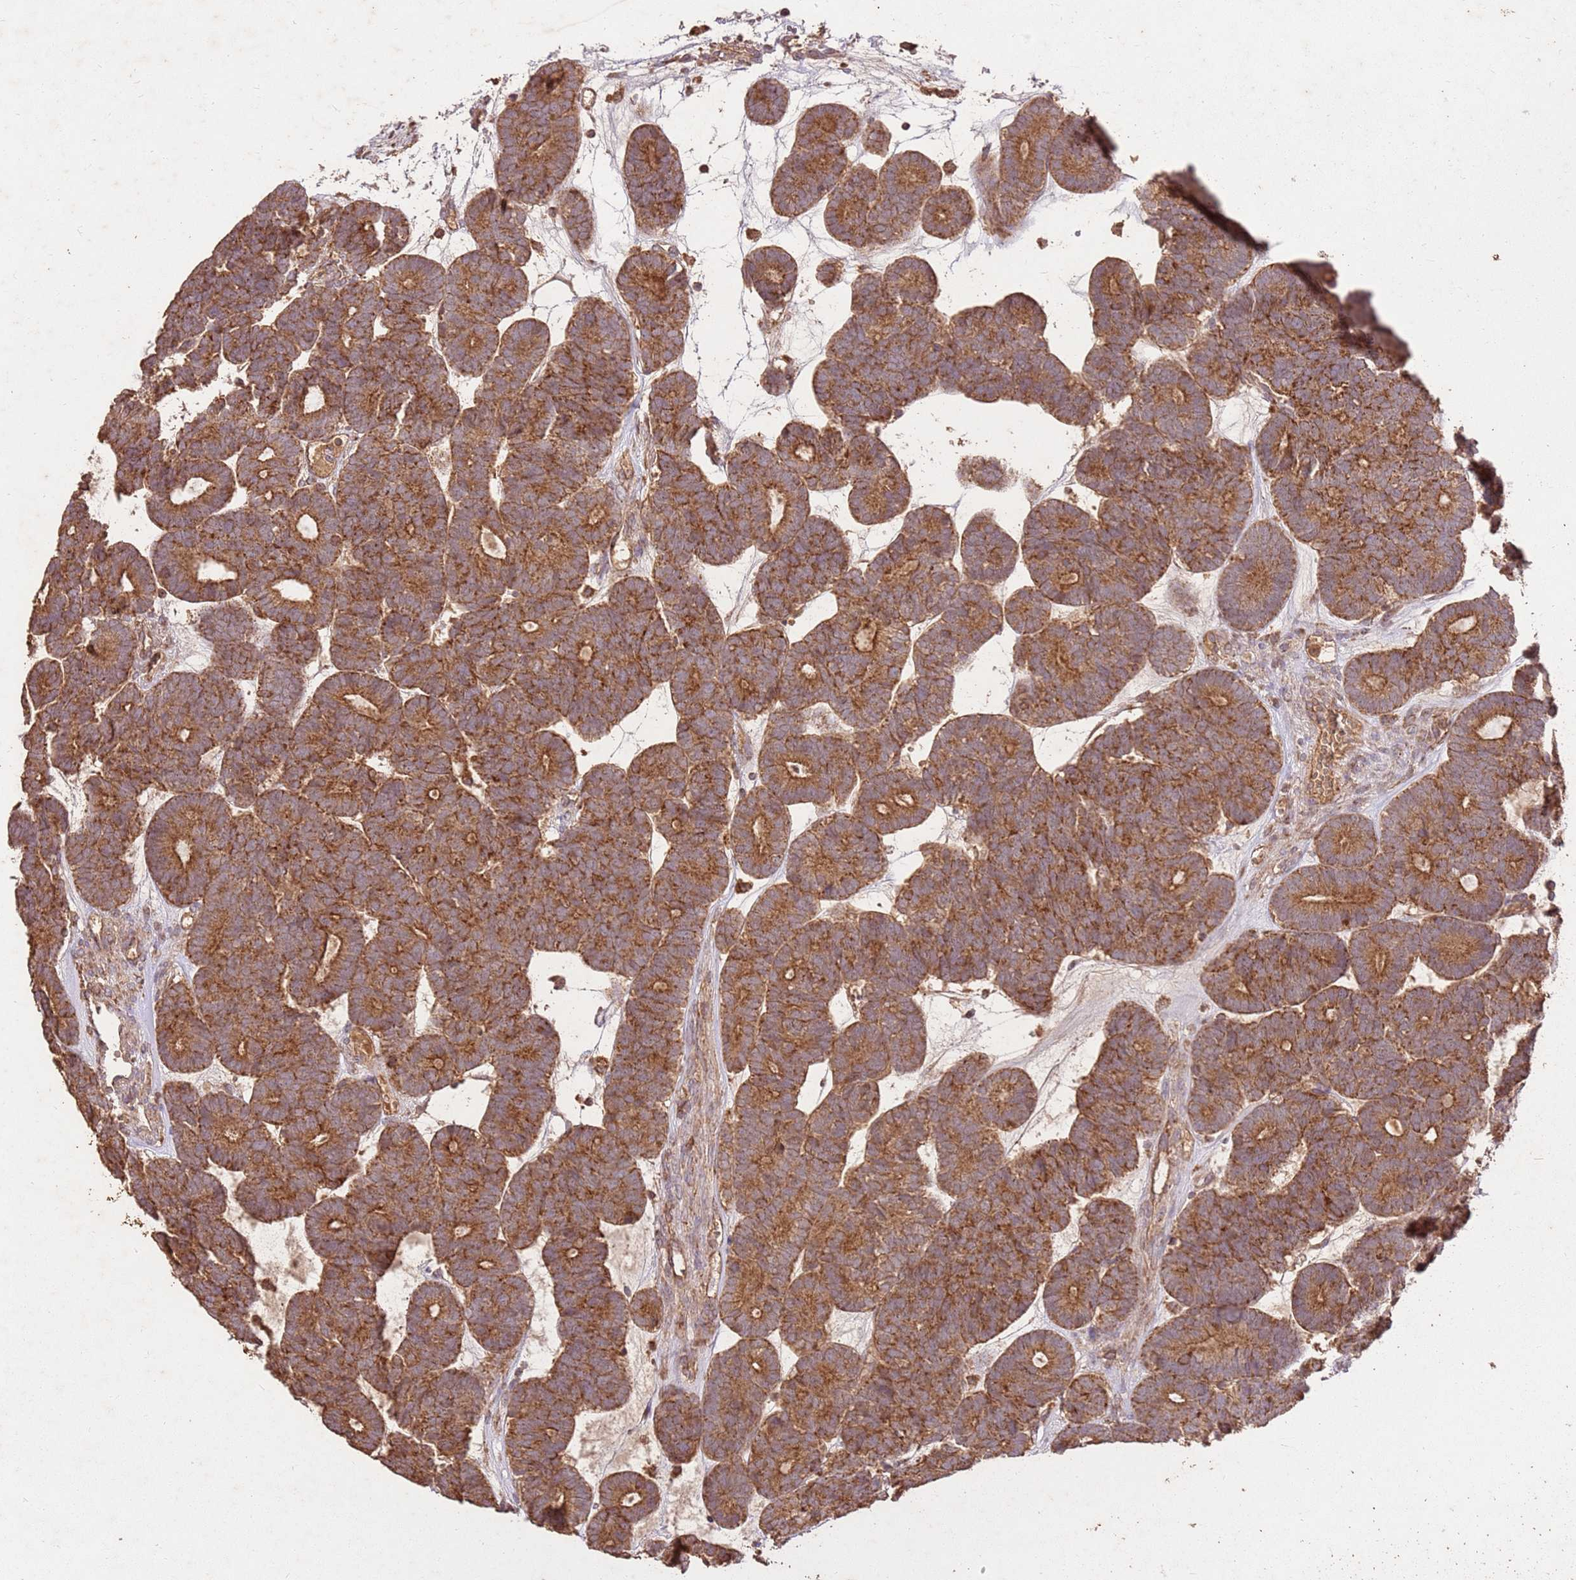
{"staining": {"intensity": "moderate", "quantity": ">75%", "location": "cytoplasmic/membranous"}, "tissue": "head and neck cancer", "cell_type": "Tumor cells", "image_type": "cancer", "snomed": [{"axis": "morphology", "description": "Adenocarcinoma, NOS"}, {"axis": "topography", "description": "Head-Neck"}], "caption": "A high-resolution photomicrograph shows IHC staining of head and neck cancer (adenocarcinoma), which shows moderate cytoplasmic/membranous positivity in approximately >75% of tumor cells. The staining is performed using DAB (3,3'-diaminobenzidine) brown chromogen to label protein expression. The nuclei are counter-stained blue using hematoxylin.", "gene": "LRRC28", "patient": {"sex": "female", "age": 81}}